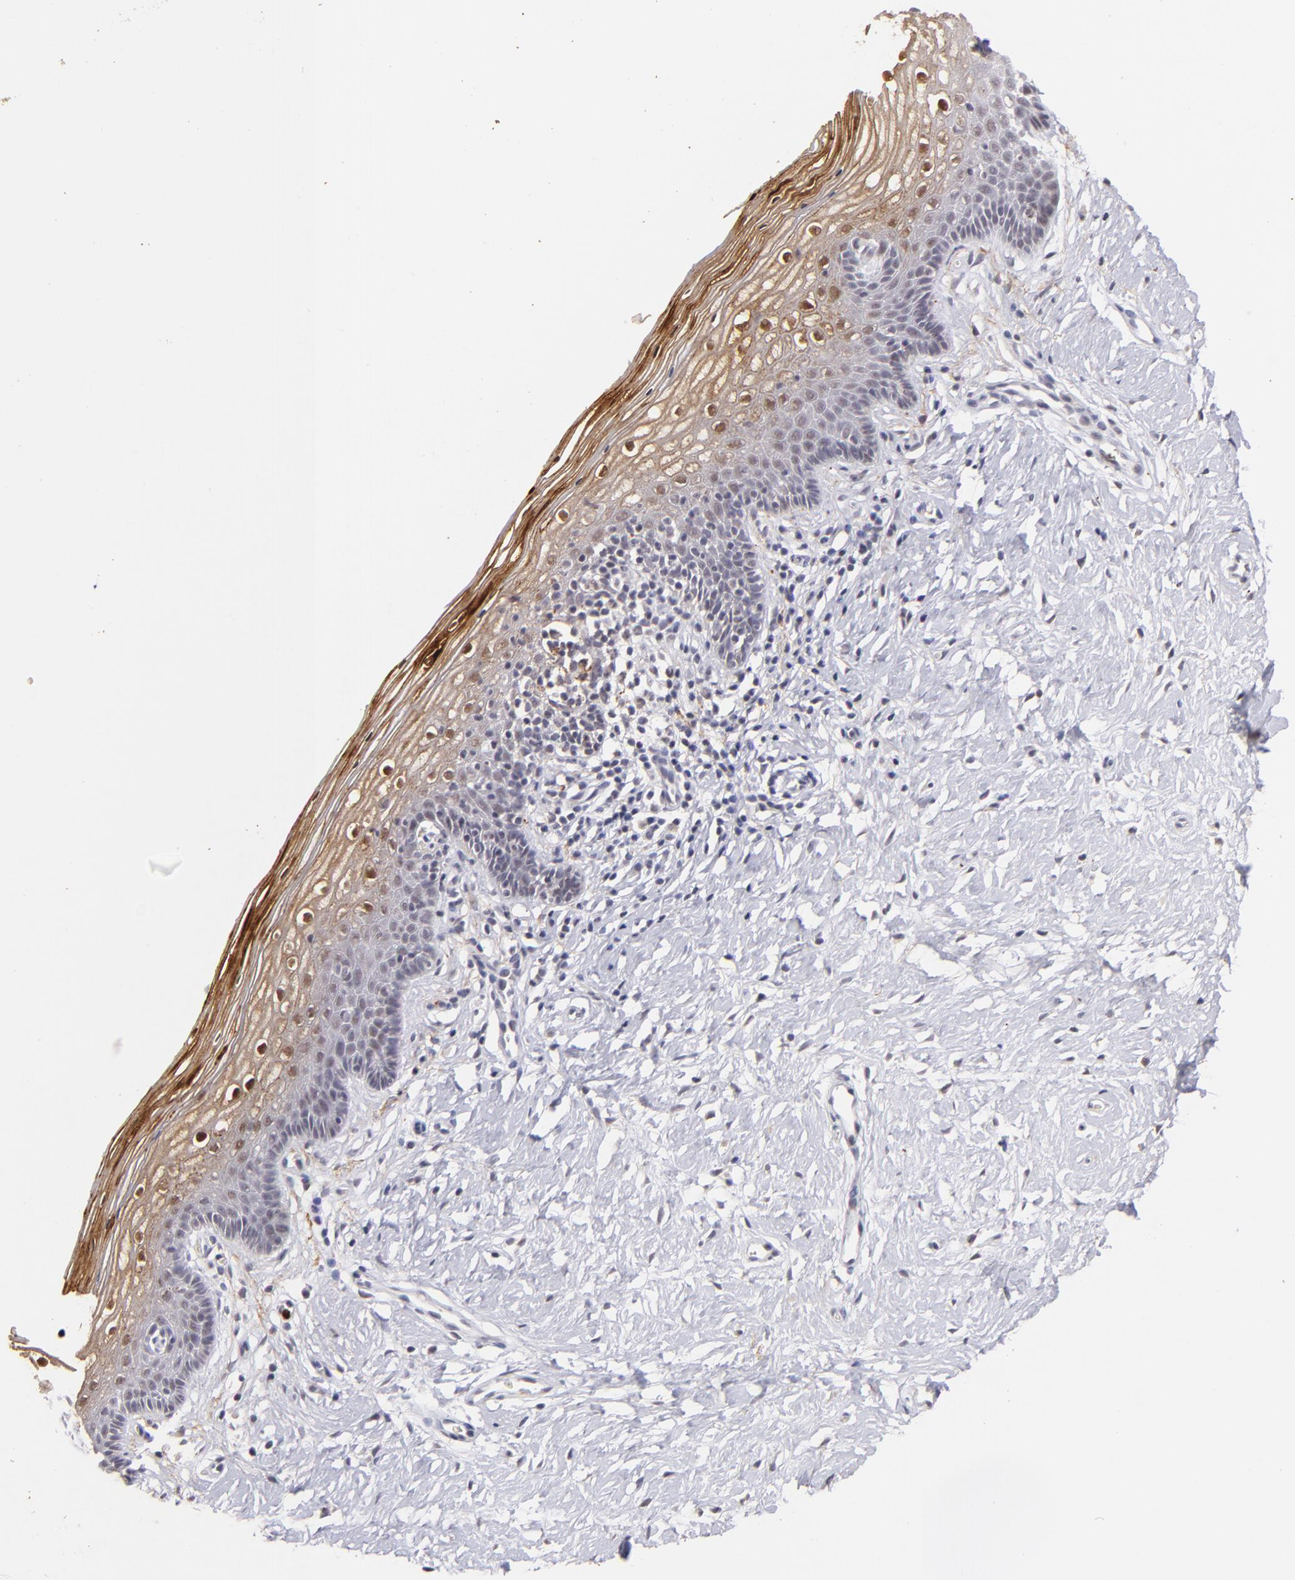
{"staining": {"intensity": "moderate", "quantity": "25%-75%", "location": "cytoplasmic/membranous,nuclear"}, "tissue": "vagina", "cell_type": "Squamous epithelial cells", "image_type": "normal", "snomed": [{"axis": "morphology", "description": "Normal tissue, NOS"}, {"axis": "topography", "description": "Vagina"}], "caption": "High-magnification brightfield microscopy of benign vagina stained with DAB (3,3'-diaminobenzidine) (brown) and counterstained with hematoxylin (blue). squamous epithelial cells exhibit moderate cytoplasmic/membranous,nuclear positivity is identified in approximately25%-75% of cells.", "gene": "RXRG", "patient": {"sex": "female", "age": 46}}